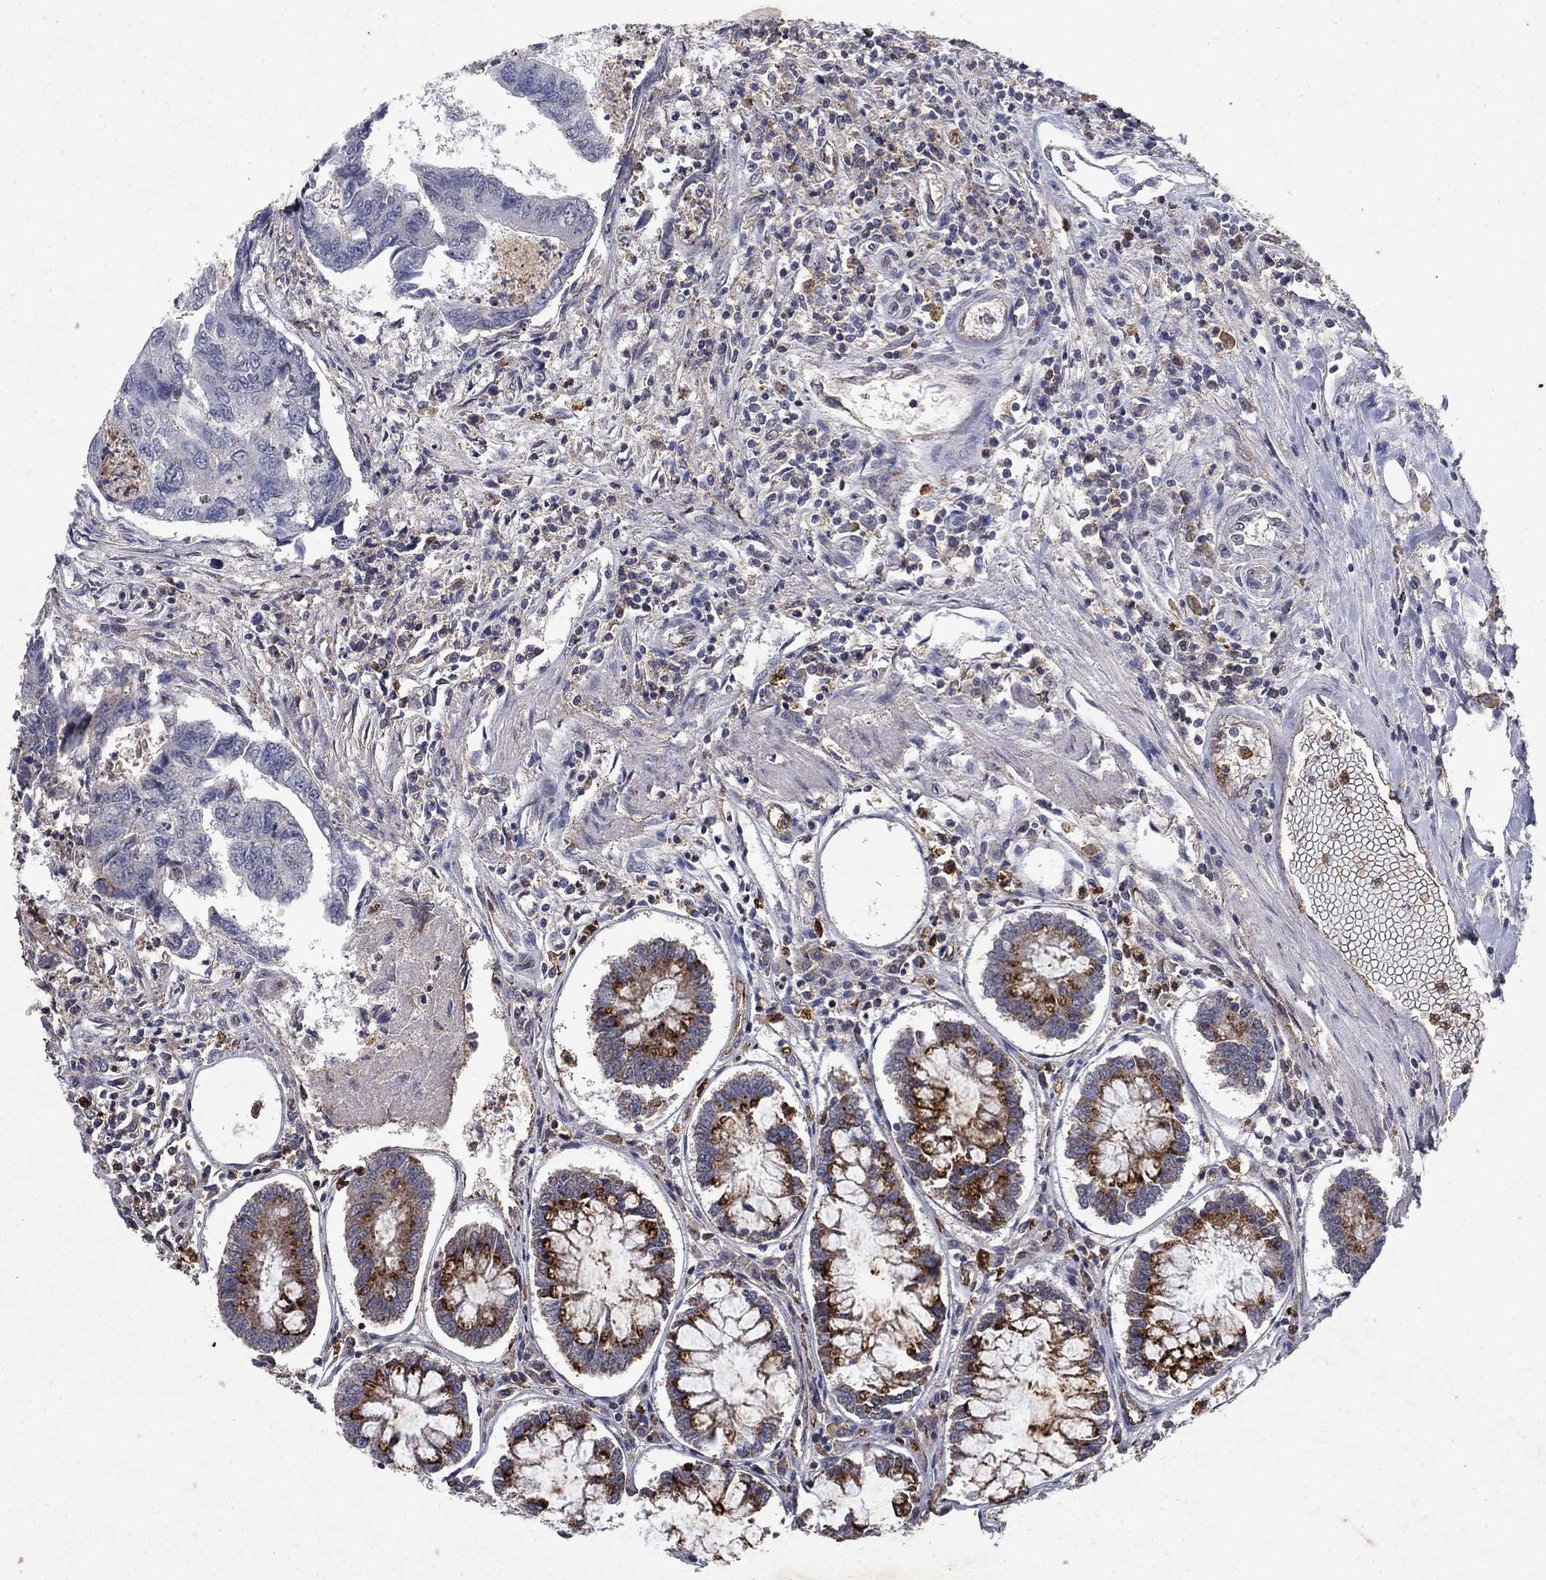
{"staining": {"intensity": "negative", "quantity": "none", "location": "none"}, "tissue": "colorectal cancer", "cell_type": "Tumor cells", "image_type": "cancer", "snomed": [{"axis": "morphology", "description": "Adenocarcinoma, NOS"}, {"axis": "topography", "description": "Colon"}], "caption": "A photomicrograph of human colorectal cancer is negative for staining in tumor cells.", "gene": "CD24", "patient": {"sex": "female", "age": 65}}